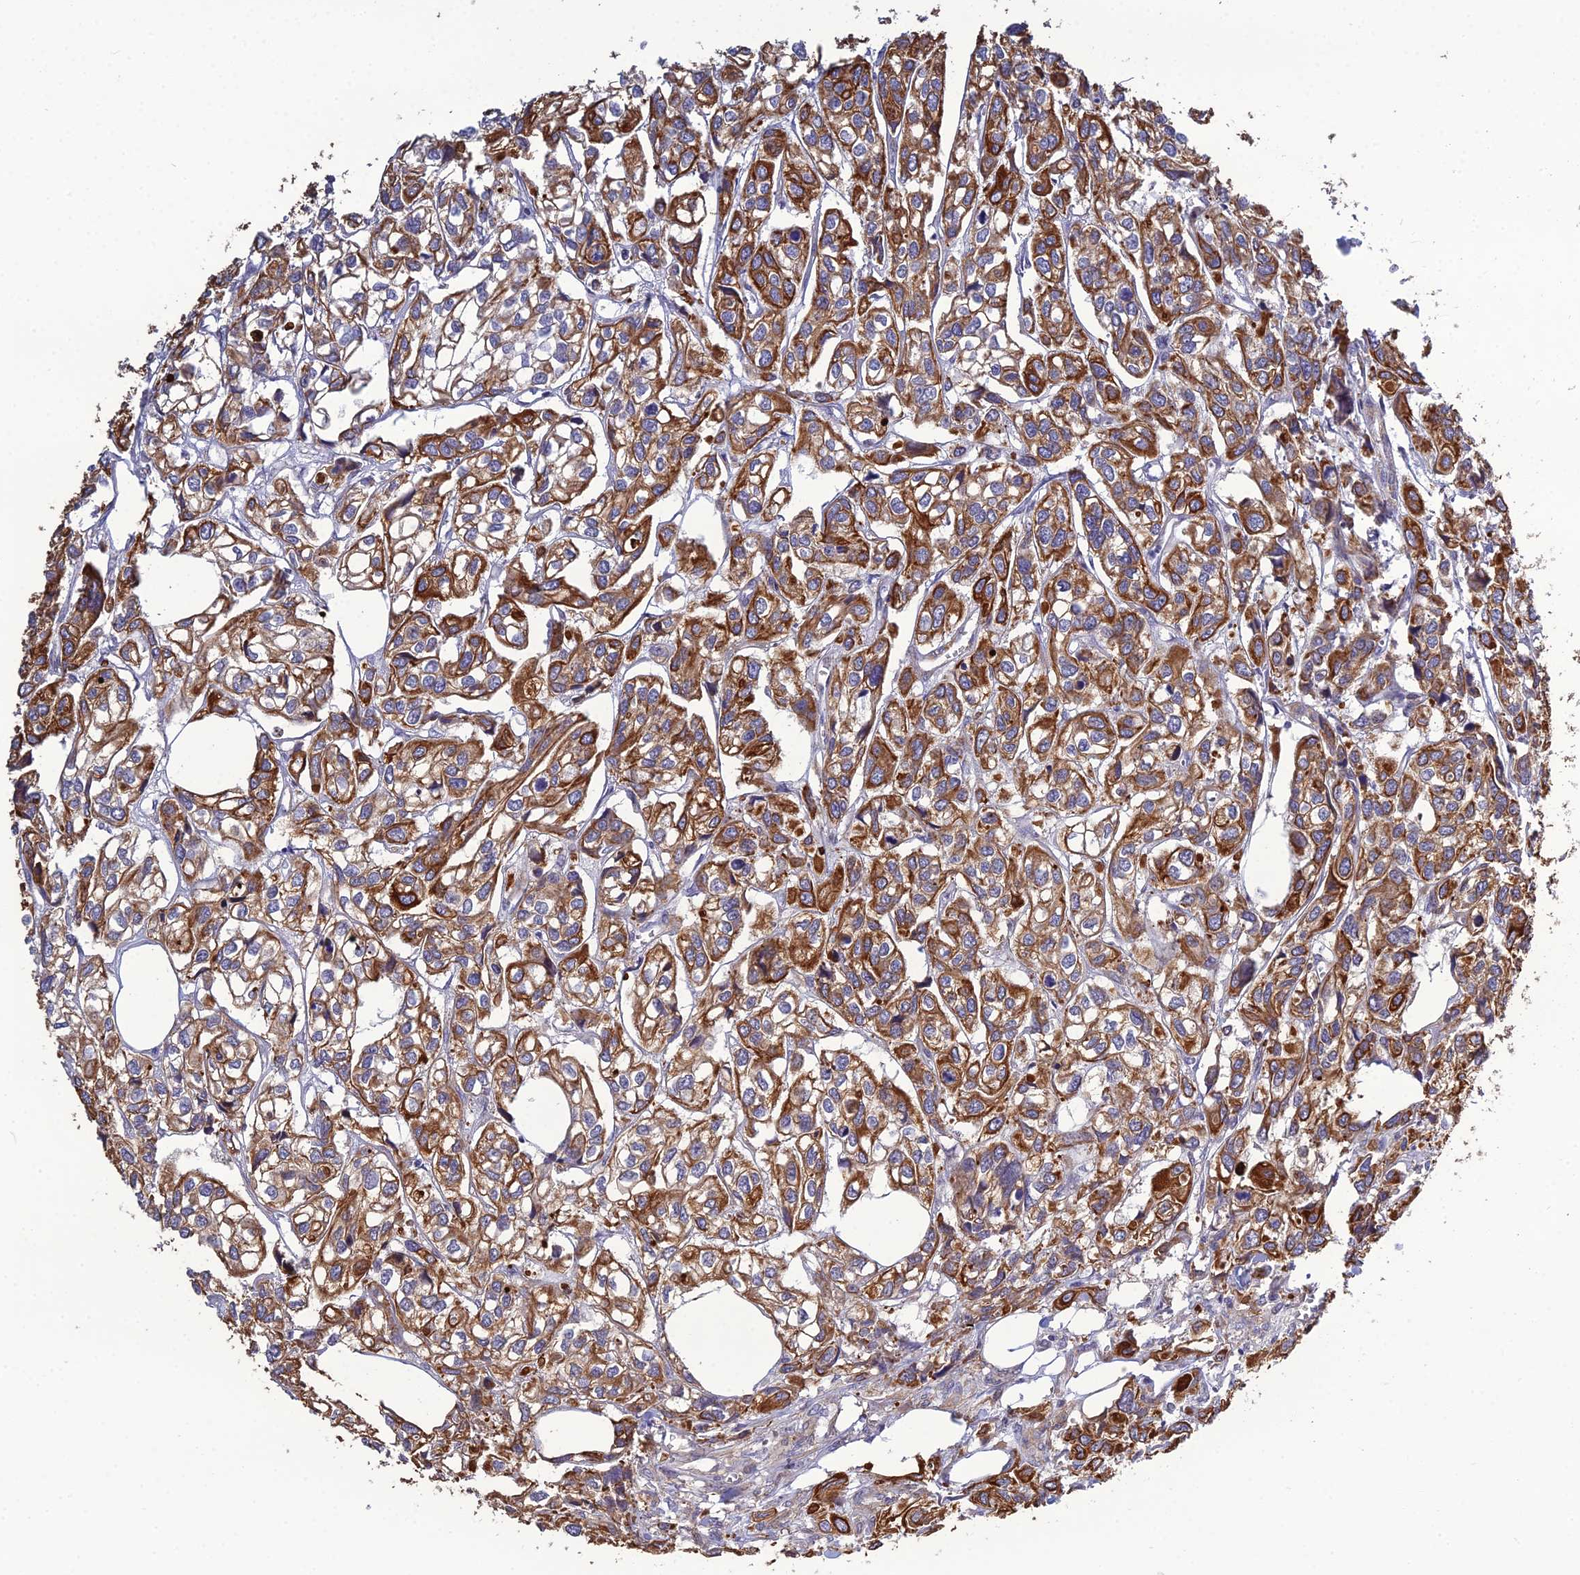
{"staining": {"intensity": "strong", "quantity": ">75%", "location": "cytoplasmic/membranous"}, "tissue": "urothelial cancer", "cell_type": "Tumor cells", "image_type": "cancer", "snomed": [{"axis": "morphology", "description": "Urothelial carcinoma, High grade"}, {"axis": "topography", "description": "Urinary bladder"}], "caption": "Protein staining of urothelial carcinoma (high-grade) tissue exhibits strong cytoplasmic/membranous expression in about >75% of tumor cells.", "gene": "LZTS2", "patient": {"sex": "male", "age": 67}}